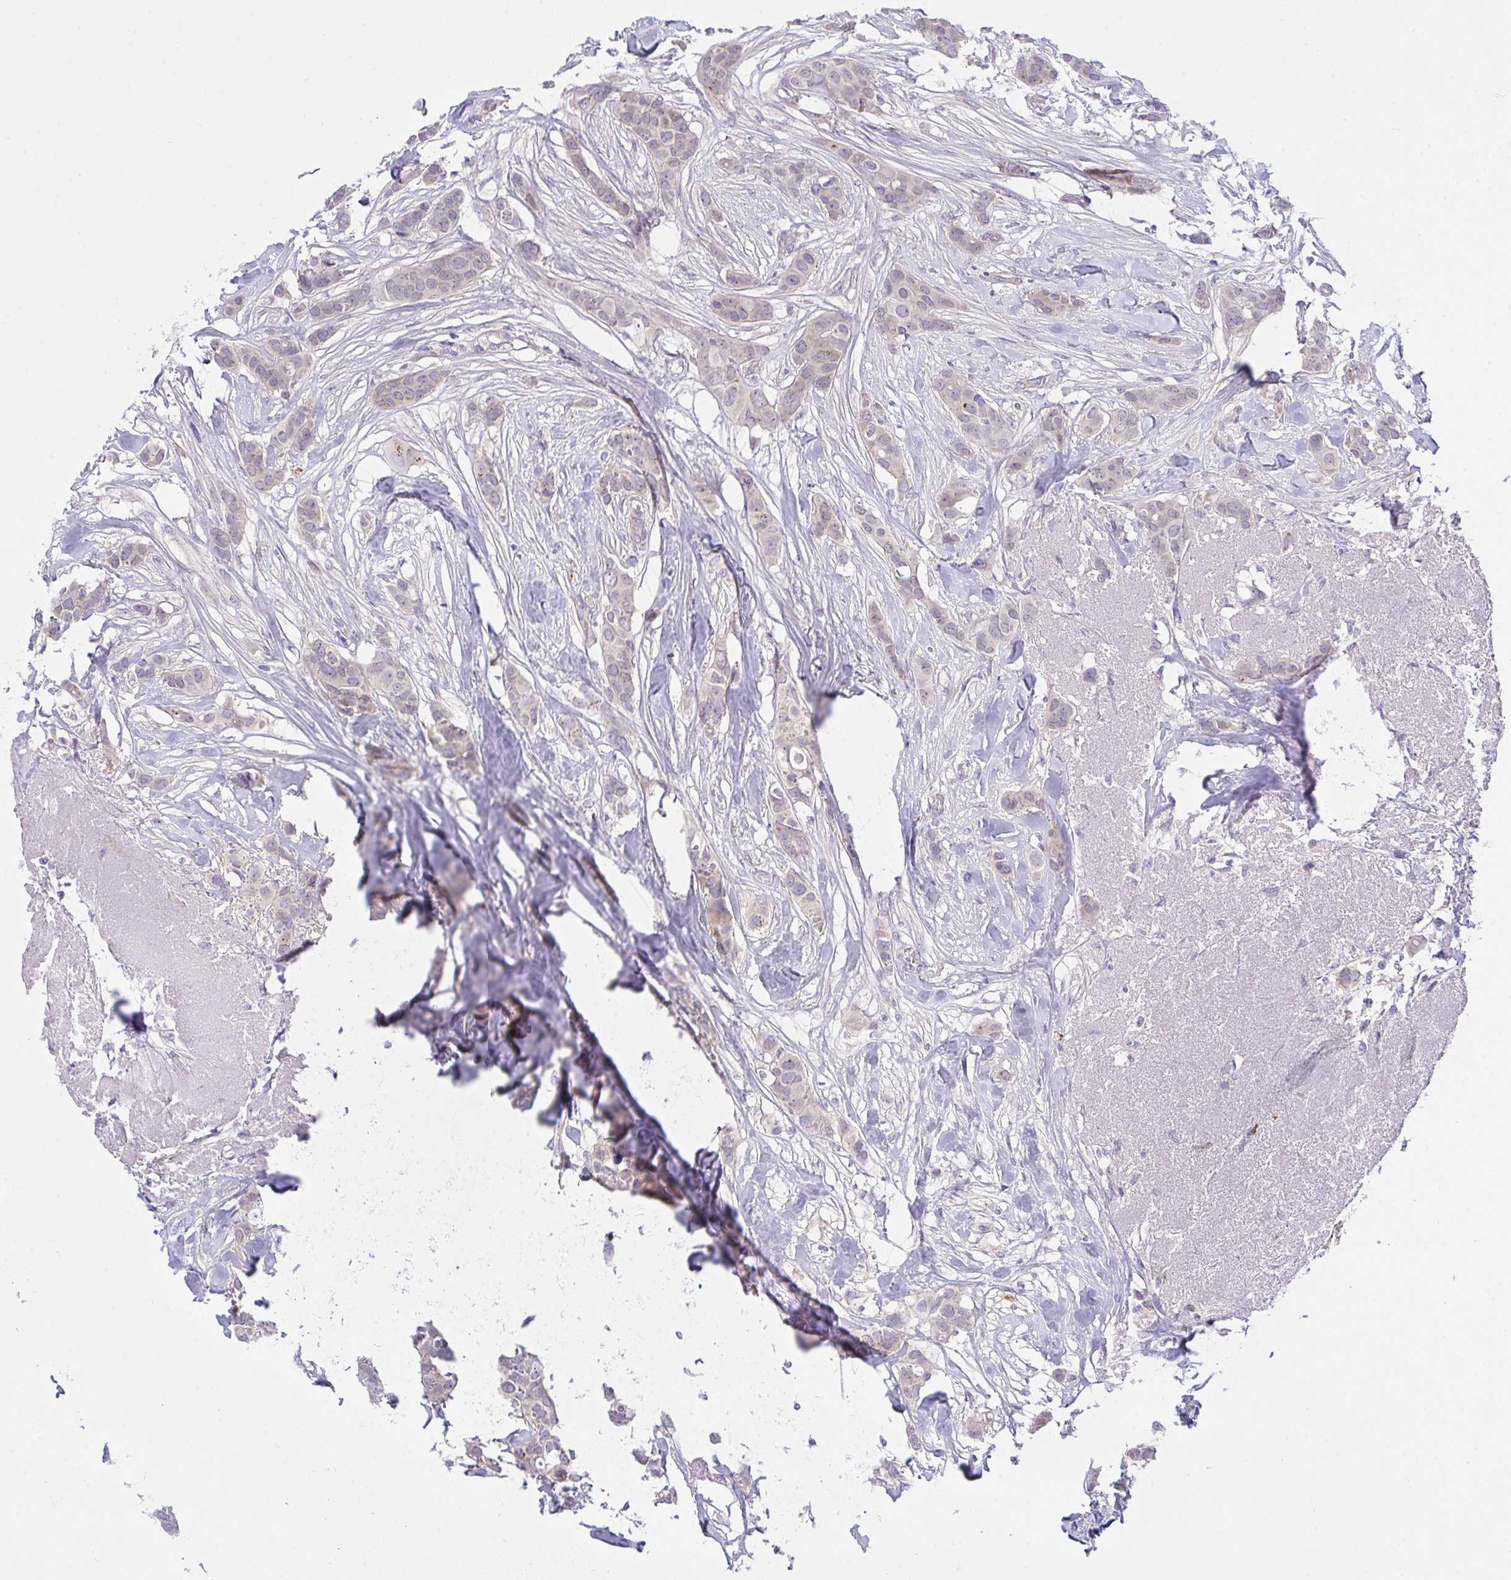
{"staining": {"intensity": "negative", "quantity": "none", "location": "none"}, "tissue": "breast cancer", "cell_type": "Tumor cells", "image_type": "cancer", "snomed": [{"axis": "morphology", "description": "Duct carcinoma"}, {"axis": "topography", "description": "Breast"}], "caption": "IHC of human breast invasive ductal carcinoma exhibits no staining in tumor cells. (Brightfield microscopy of DAB immunohistochemistry (IHC) at high magnification).", "gene": "HOXD12", "patient": {"sex": "female", "age": 62}}